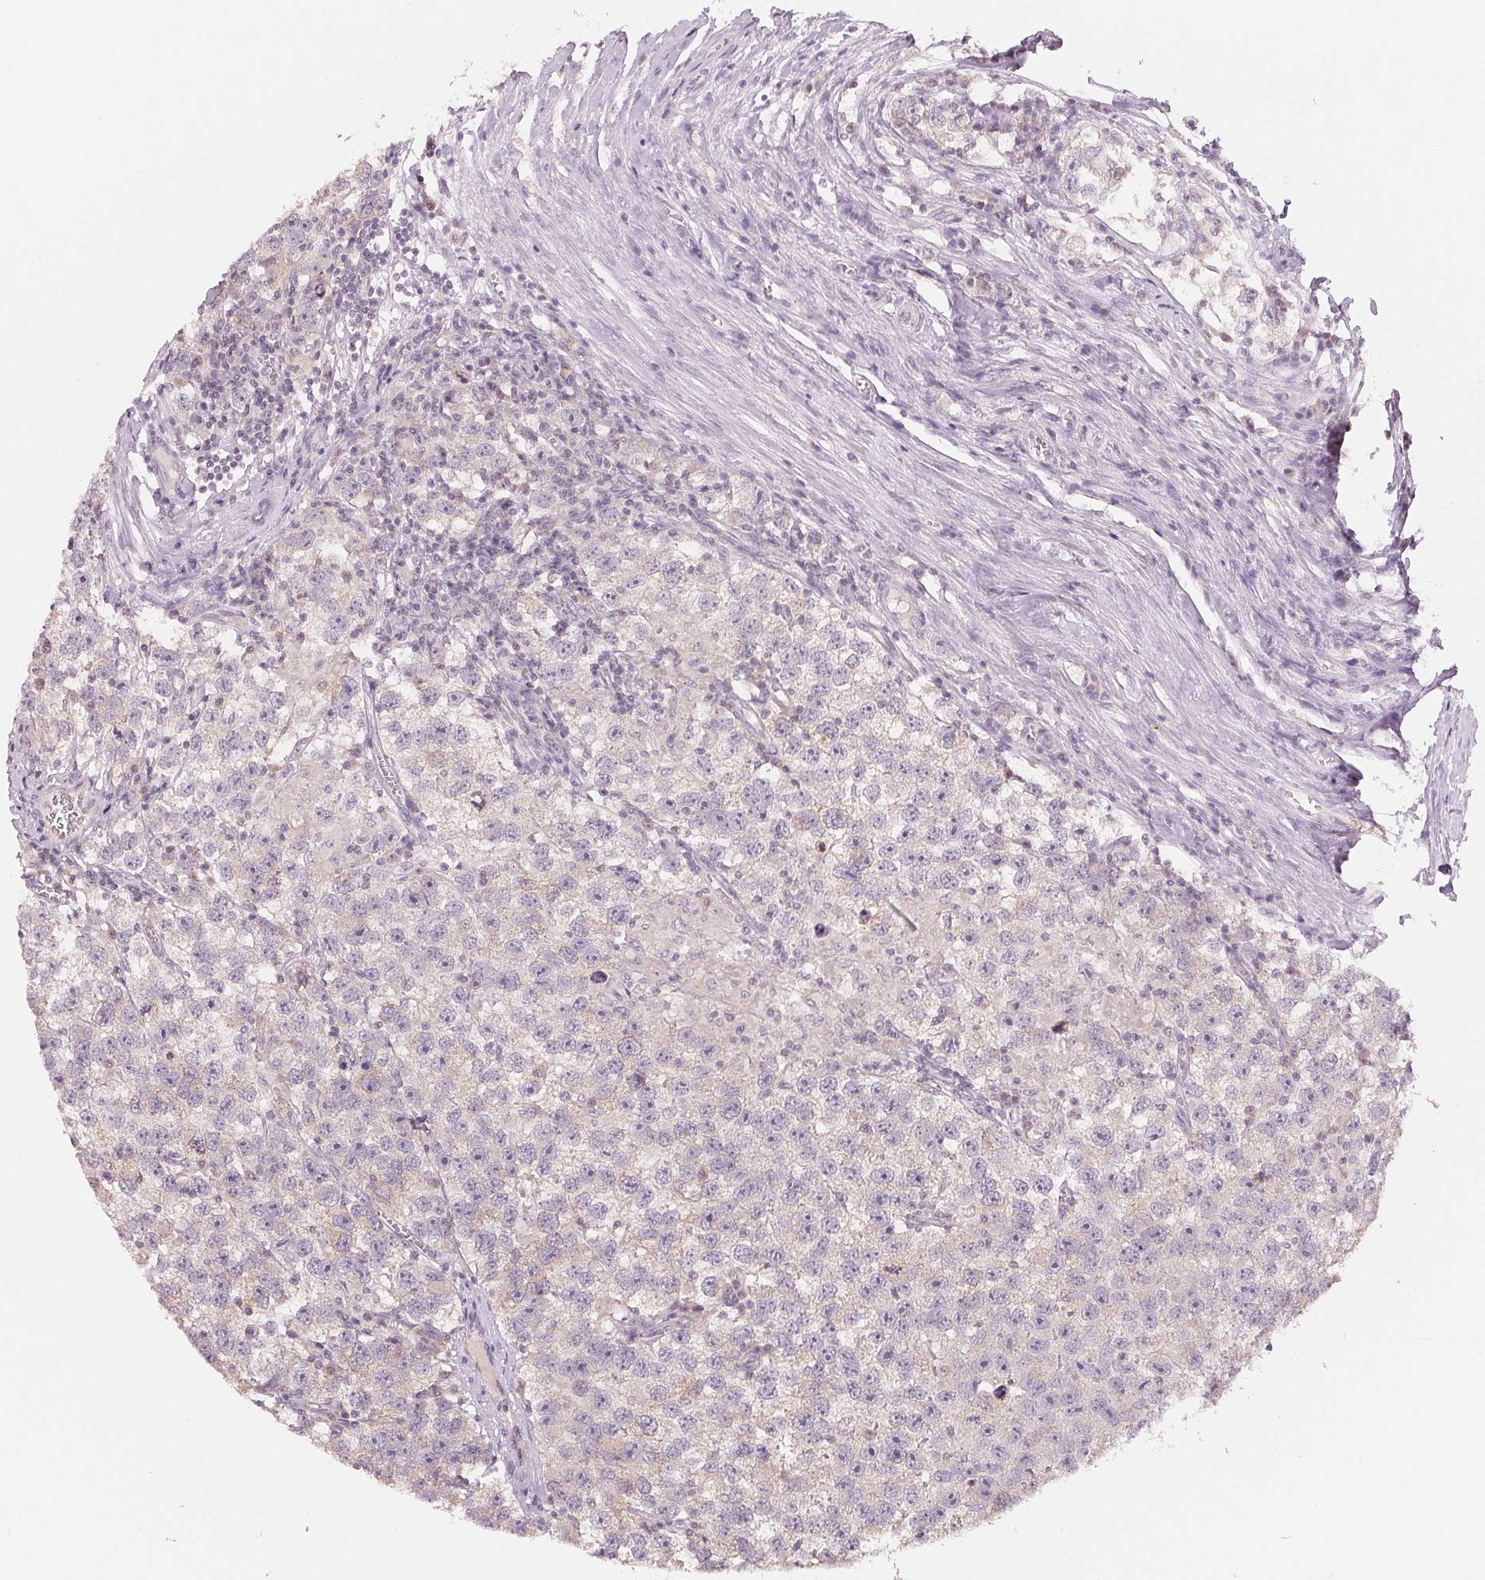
{"staining": {"intensity": "negative", "quantity": "none", "location": "none"}, "tissue": "testis cancer", "cell_type": "Tumor cells", "image_type": "cancer", "snomed": [{"axis": "morphology", "description": "Seminoma, NOS"}, {"axis": "topography", "description": "Testis"}], "caption": "Image shows no protein staining in tumor cells of testis cancer (seminoma) tissue. (DAB IHC visualized using brightfield microscopy, high magnification).", "gene": "AQP8", "patient": {"sex": "male", "age": 26}}